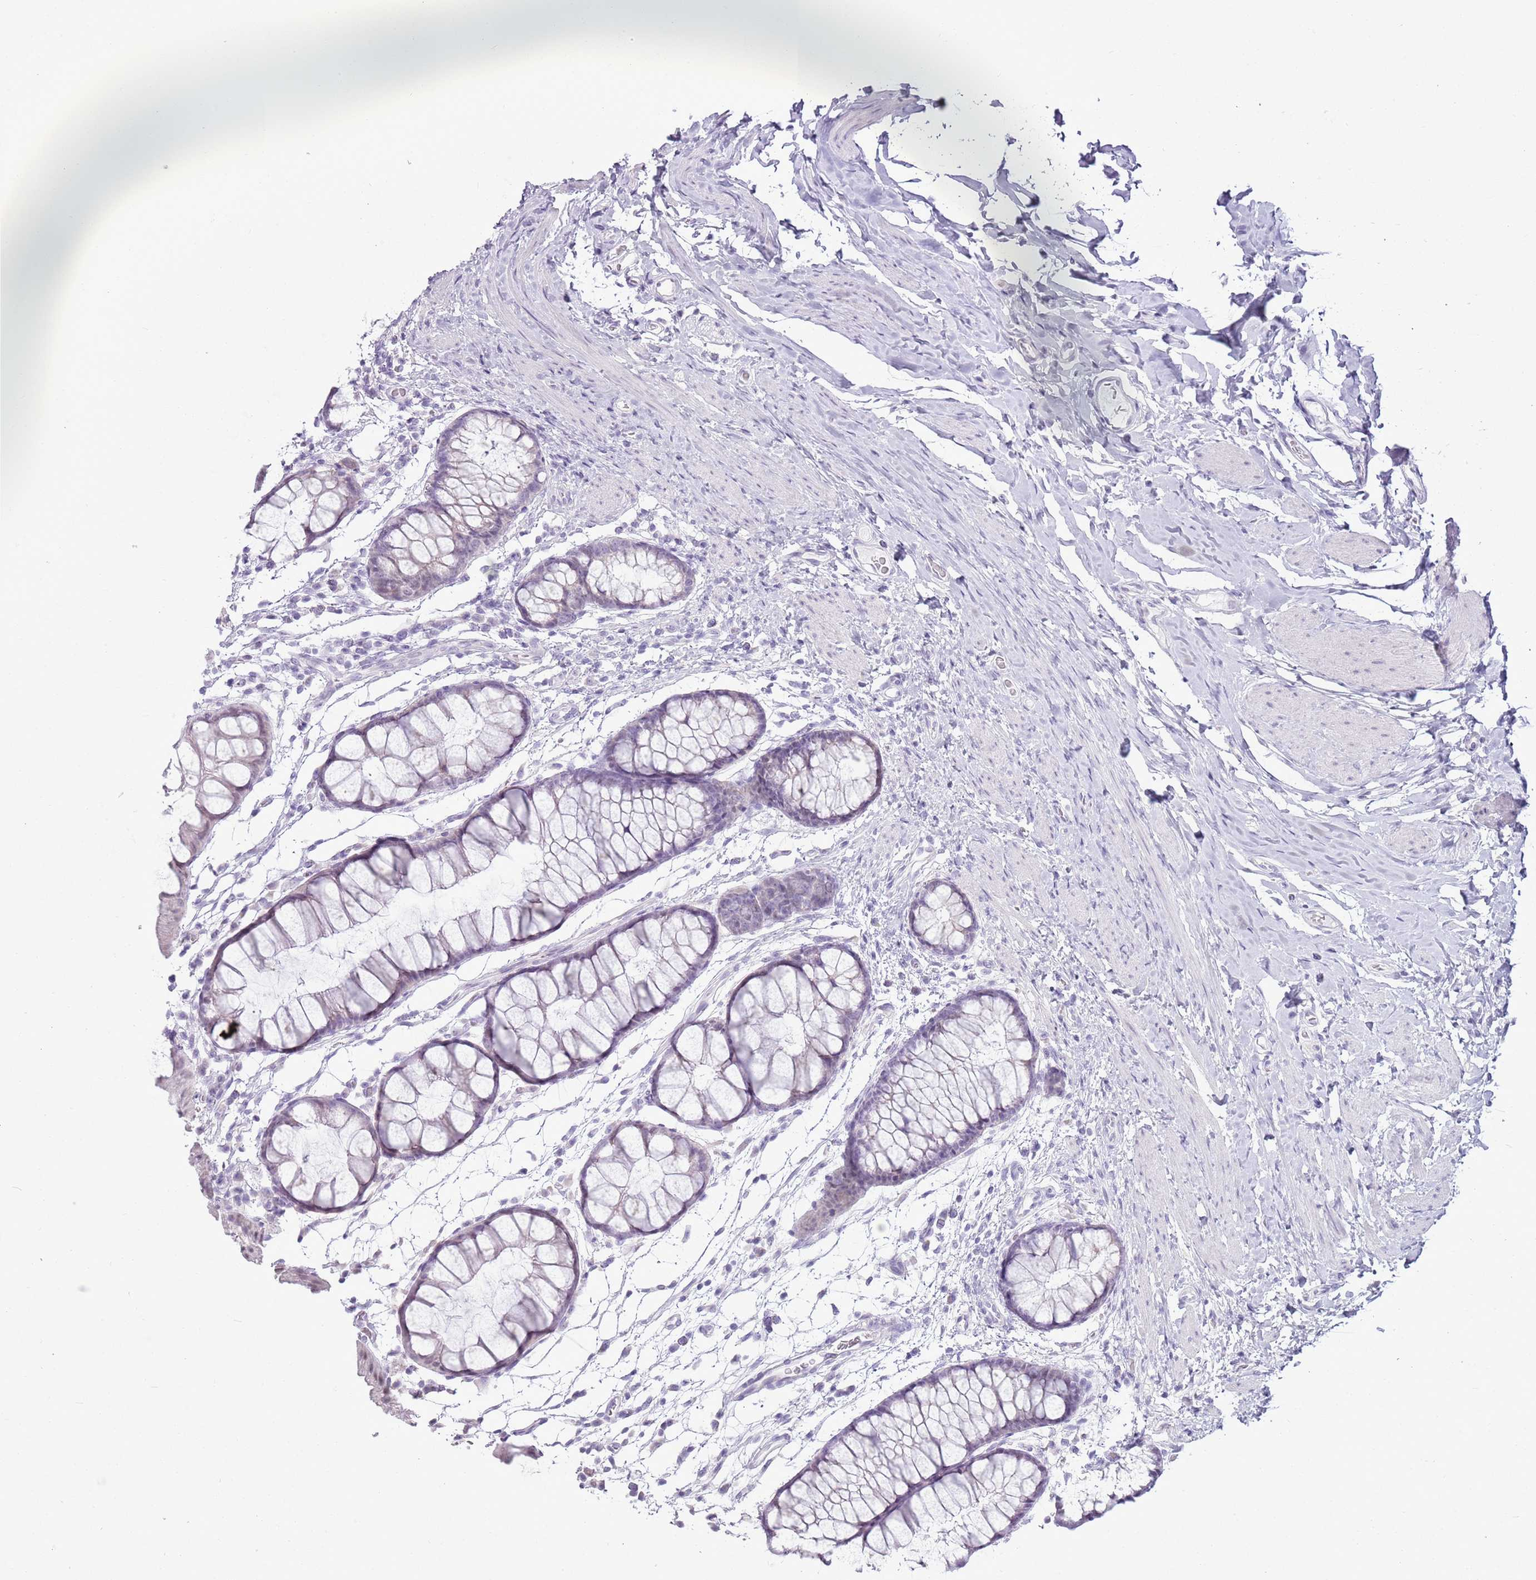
{"staining": {"intensity": "negative", "quantity": "none", "location": "none"}, "tissue": "colon", "cell_type": "Endothelial cells", "image_type": "normal", "snomed": [{"axis": "morphology", "description": "Normal tissue, NOS"}, {"axis": "topography", "description": "Colon"}], "caption": "Immunohistochemistry (IHC) photomicrograph of benign colon stained for a protein (brown), which displays no staining in endothelial cells. Nuclei are stained in blue.", "gene": "RPL3L", "patient": {"sex": "female", "age": 62}}